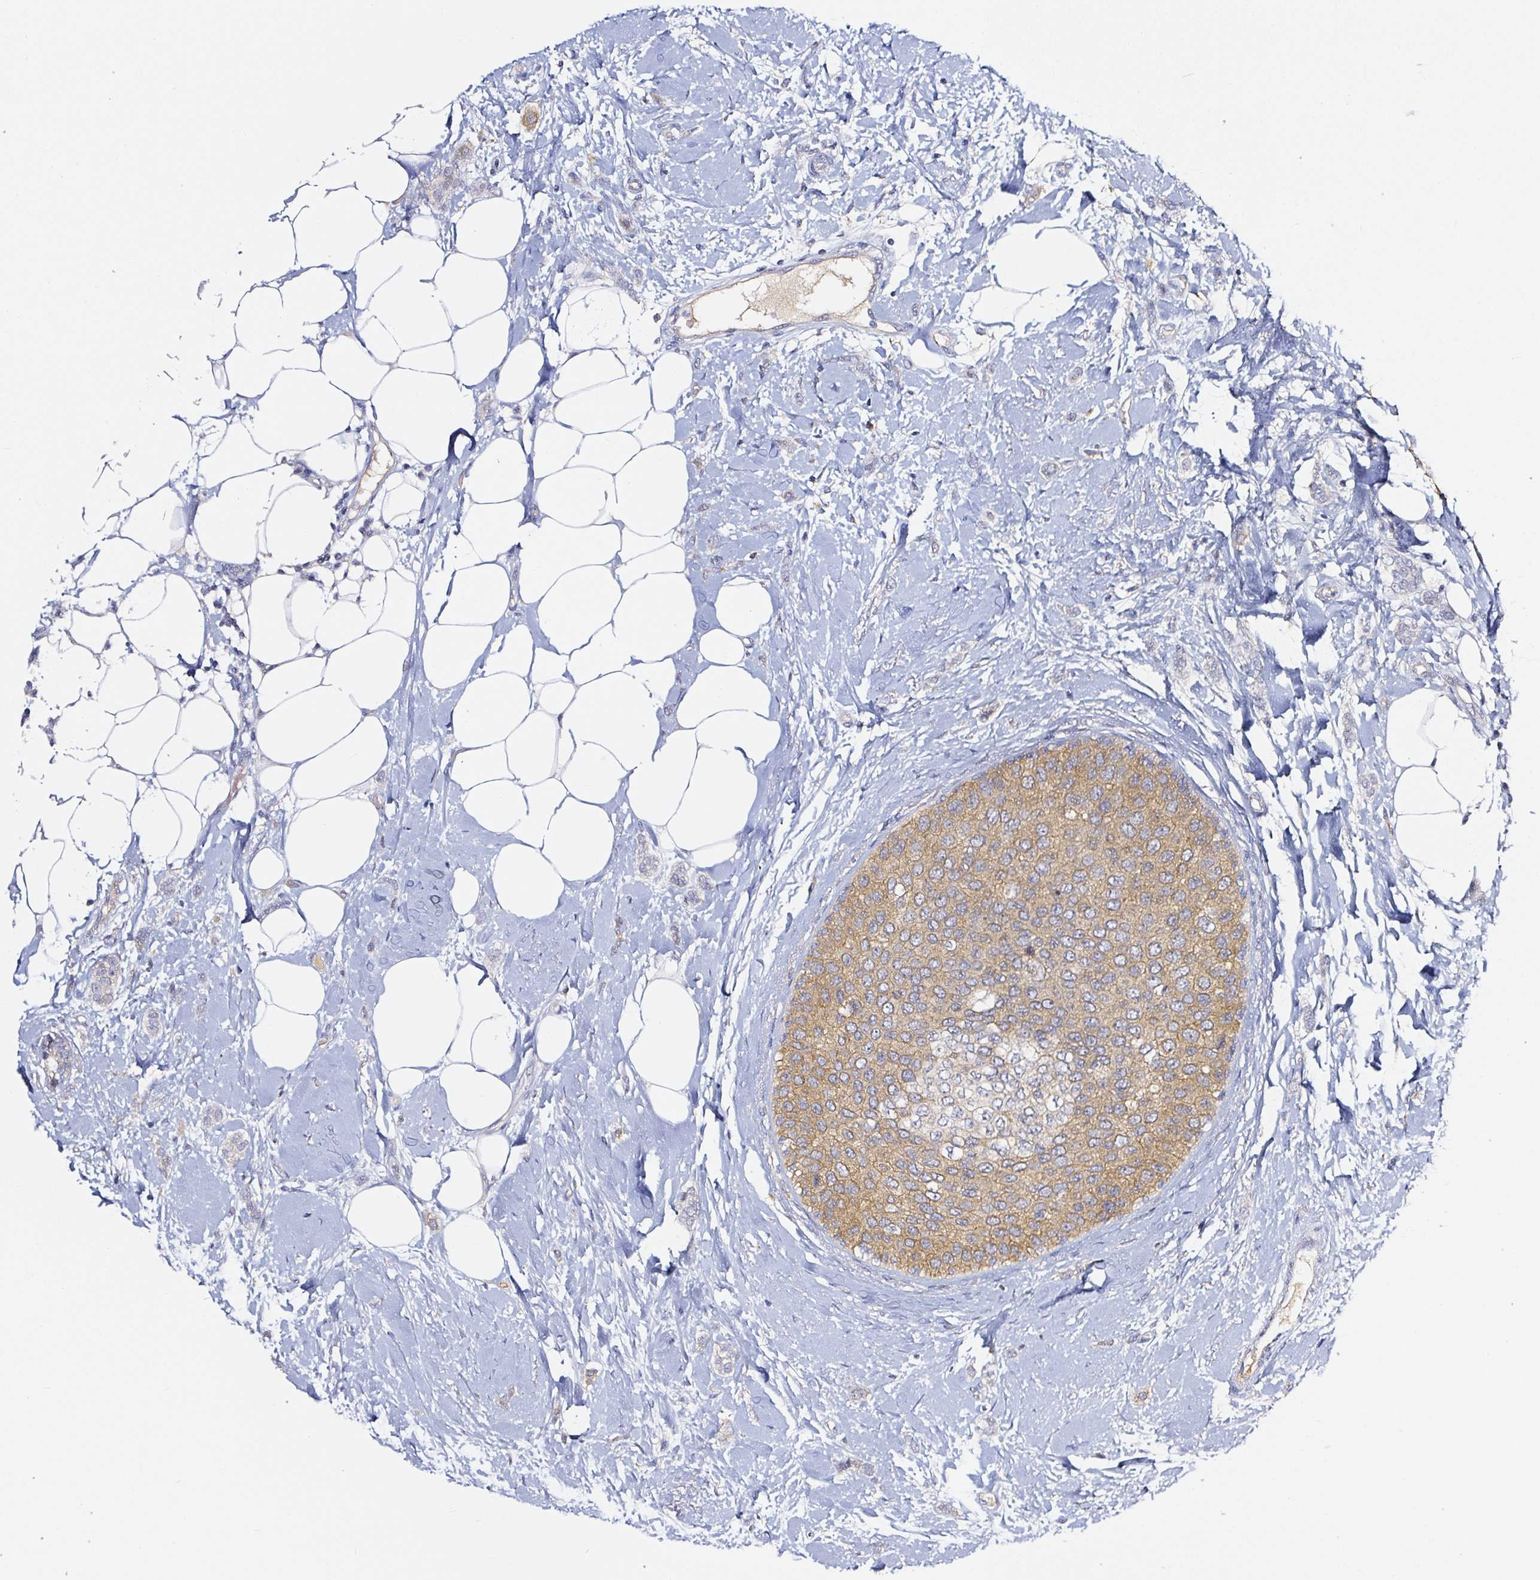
{"staining": {"intensity": "moderate", "quantity": ">75%", "location": "cytoplasmic/membranous"}, "tissue": "breast cancer", "cell_type": "Tumor cells", "image_type": "cancer", "snomed": [{"axis": "morphology", "description": "Duct carcinoma"}, {"axis": "topography", "description": "Breast"}], "caption": "There is medium levels of moderate cytoplasmic/membranous positivity in tumor cells of breast infiltrating ductal carcinoma, as demonstrated by immunohistochemical staining (brown color).", "gene": "PRKAA2", "patient": {"sex": "female", "age": 72}}